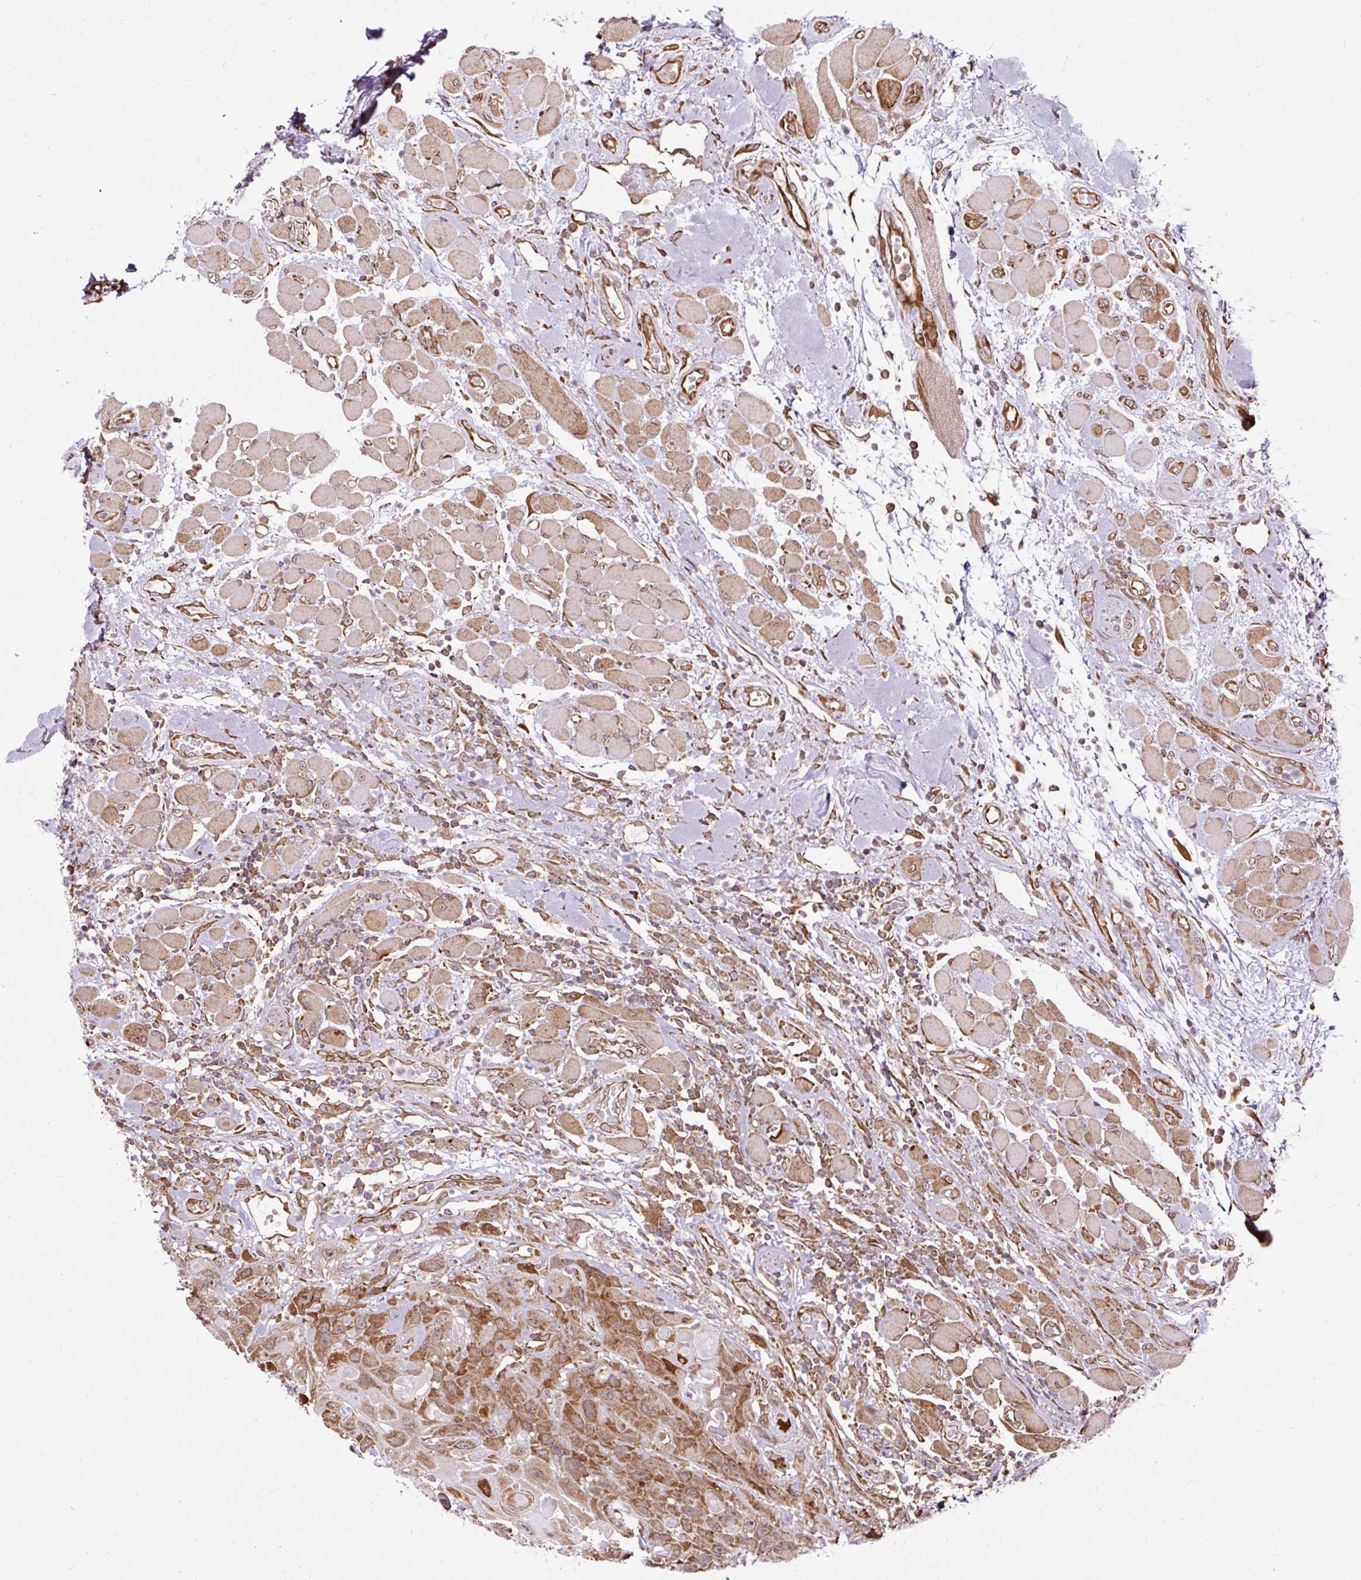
{"staining": {"intensity": "moderate", "quantity": ">75%", "location": "cytoplasmic/membranous"}, "tissue": "head and neck cancer", "cell_type": "Tumor cells", "image_type": "cancer", "snomed": [{"axis": "morphology", "description": "Squamous cell carcinoma, NOS"}, {"axis": "topography", "description": "Head-Neck"}], "caption": "The histopathology image displays staining of squamous cell carcinoma (head and neck), revealing moderate cytoplasmic/membranous protein expression (brown color) within tumor cells. Ihc stains the protein in brown and the nuclei are stained blue.", "gene": "KDM4E", "patient": {"sex": "female", "age": 59}}